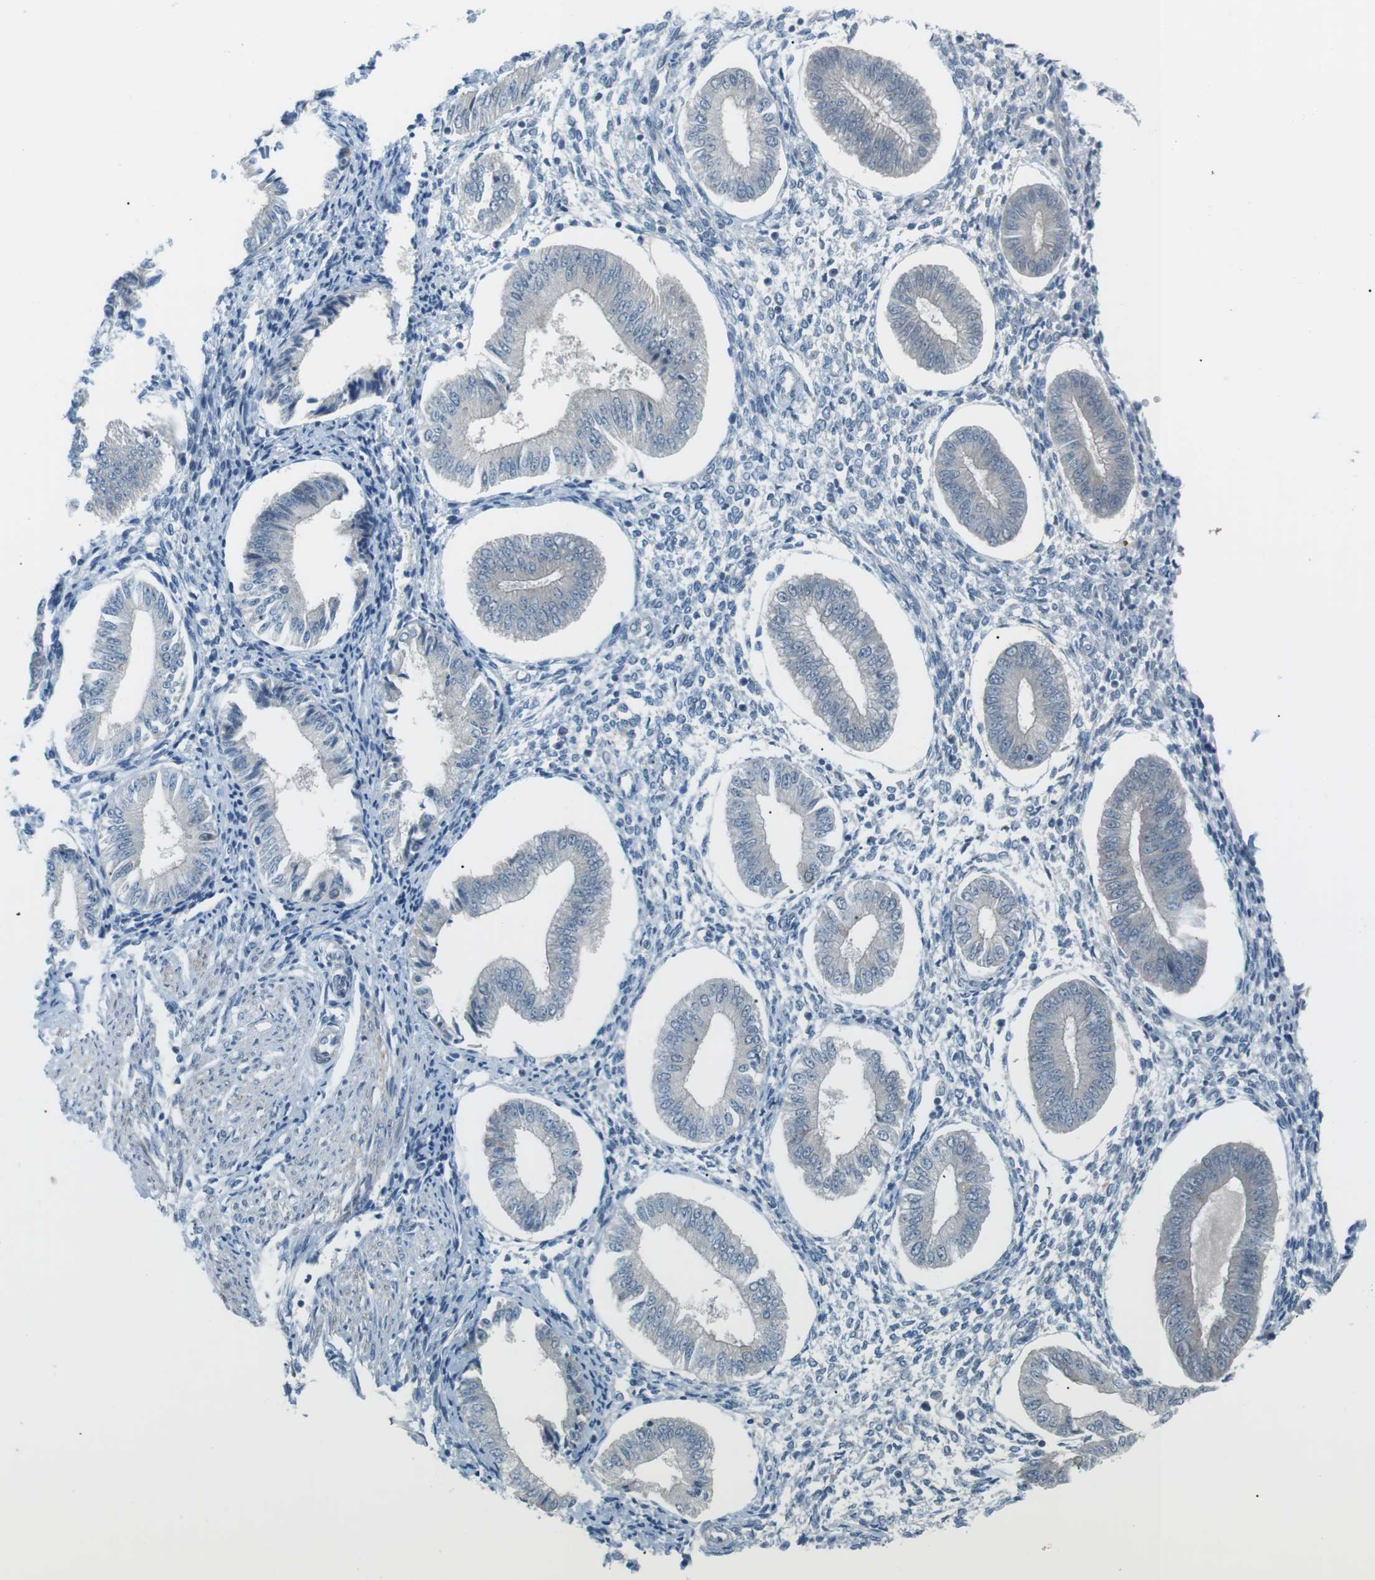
{"staining": {"intensity": "negative", "quantity": "none", "location": "none"}, "tissue": "endometrium", "cell_type": "Cells in endometrial stroma", "image_type": "normal", "snomed": [{"axis": "morphology", "description": "Normal tissue, NOS"}, {"axis": "topography", "description": "Endometrium"}], "caption": "DAB immunohistochemical staining of benign human endometrium demonstrates no significant staining in cells in endometrial stroma.", "gene": "RTN3", "patient": {"sex": "female", "age": 50}}